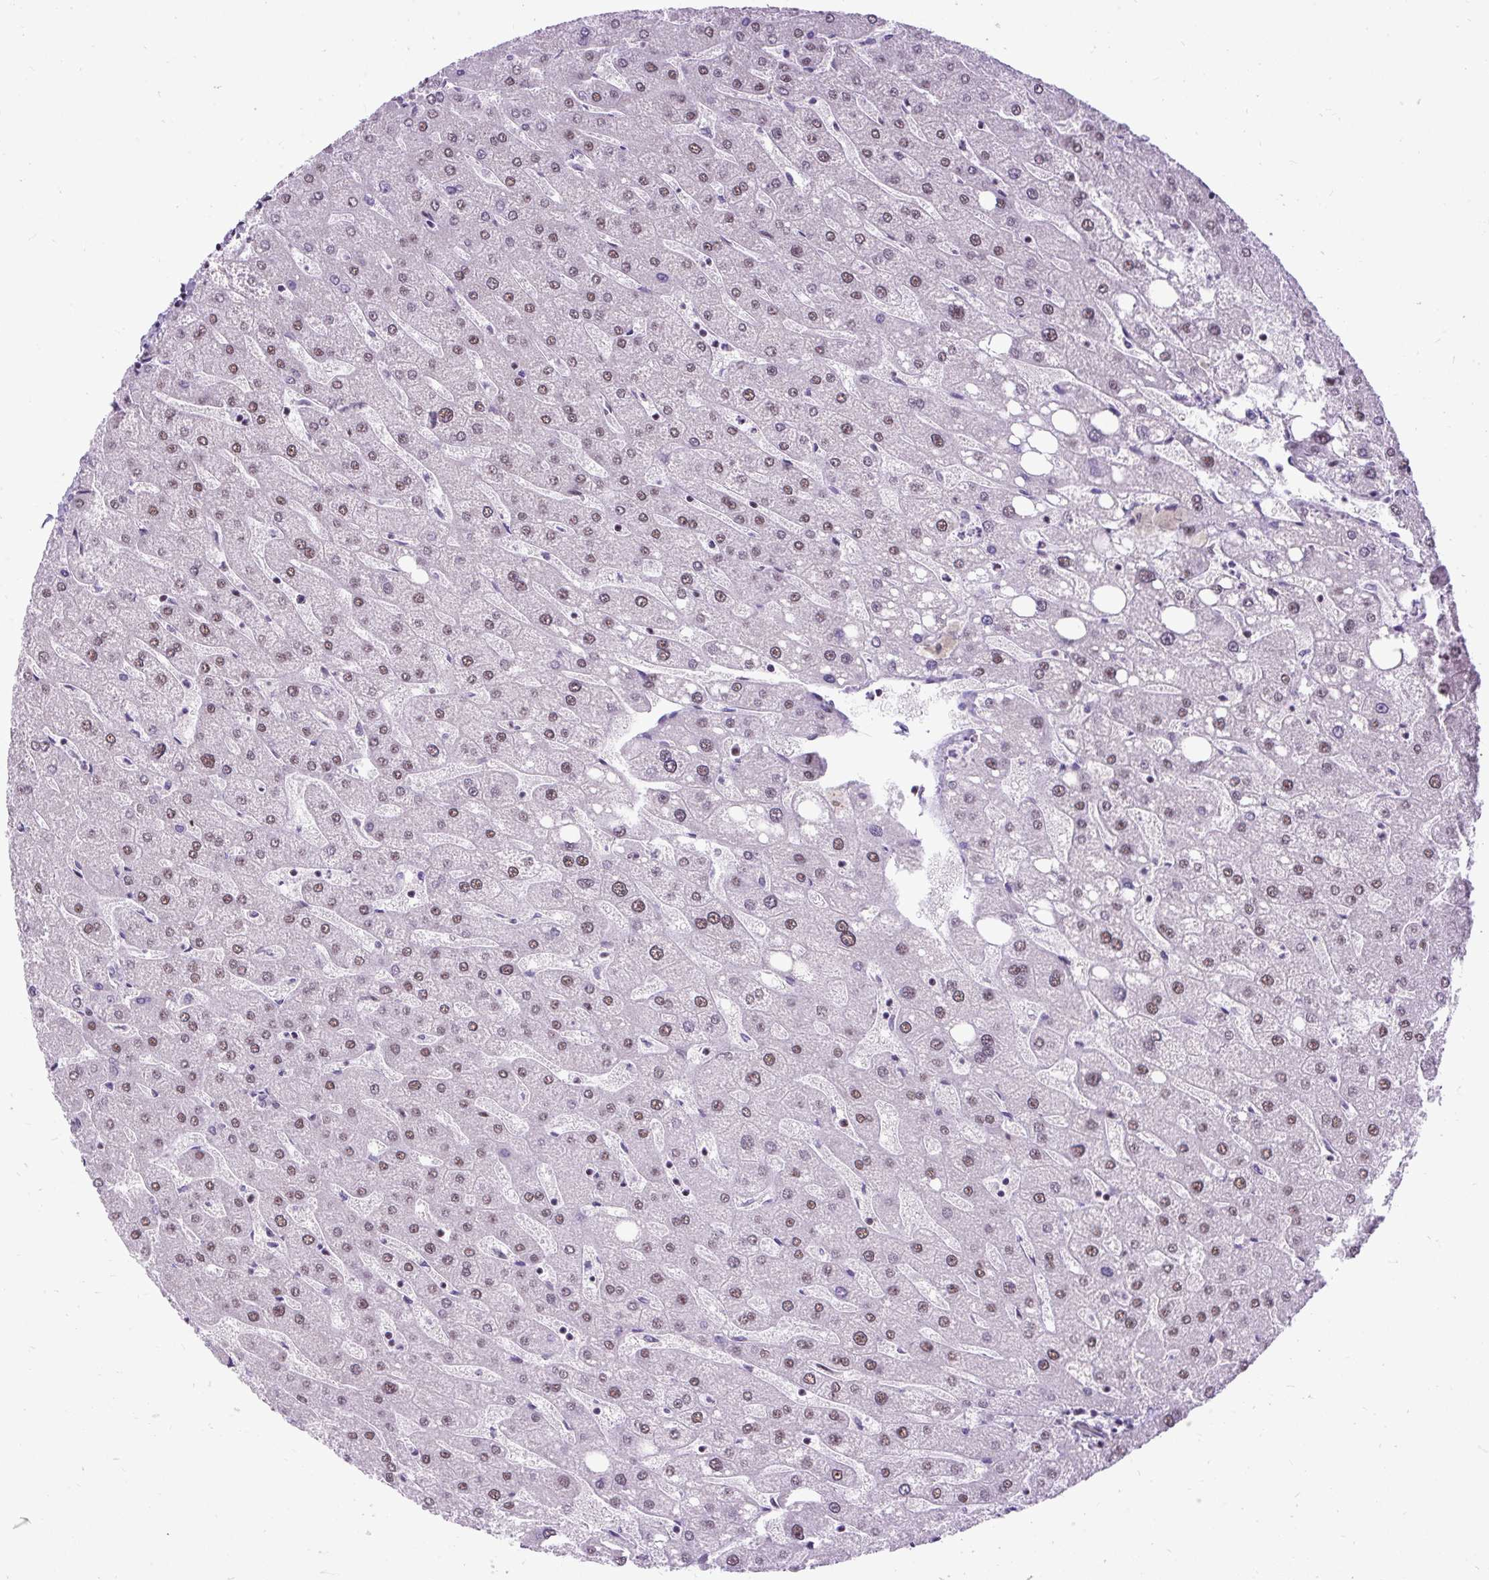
{"staining": {"intensity": "negative", "quantity": "none", "location": "none"}, "tissue": "liver", "cell_type": "Cholangiocytes", "image_type": "normal", "snomed": [{"axis": "morphology", "description": "Normal tissue, NOS"}, {"axis": "topography", "description": "Liver"}], "caption": "Human liver stained for a protein using immunohistochemistry (IHC) displays no positivity in cholangiocytes.", "gene": "SMC5", "patient": {"sex": "male", "age": 67}}